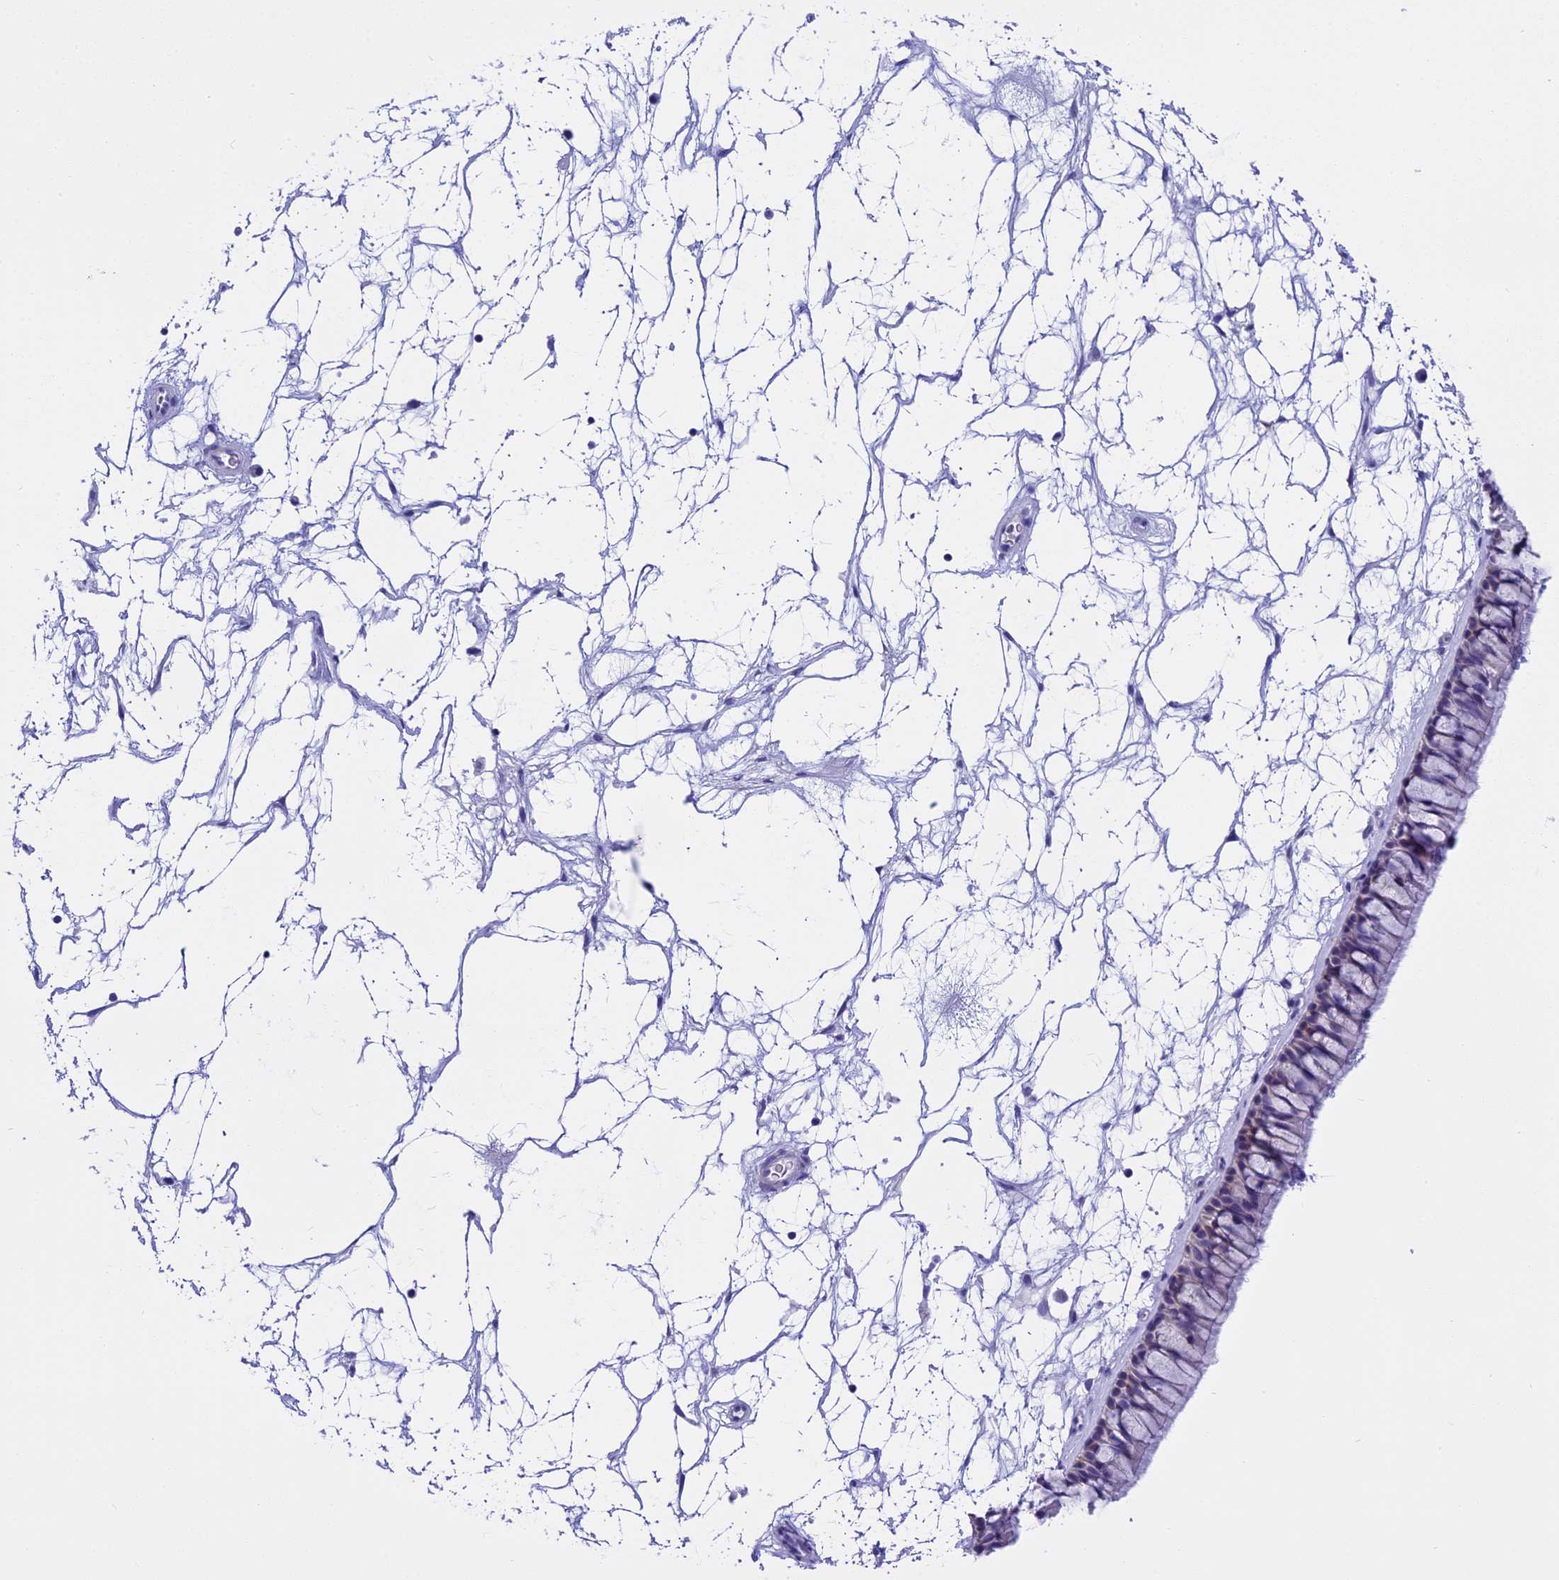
{"staining": {"intensity": "negative", "quantity": "none", "location": "none"}, "tissue": "nasopharynx", "cell_type": "Respiratory epithelial cells", "image_type": "normal", "snomed": [{"axis": "morphology", "description": "Normal tissue, NOS"}, {"axis": "topography", "description": "Nasopharynx"}], "caption": "High power microscopy image of an immunohistochemistry photomicrograph of unremarkable nasopharynx, revealing no significant staining in respiratory epithelial cells.", "gene": "KCTD14", "patient": {"sex": "male", "age": 64}}